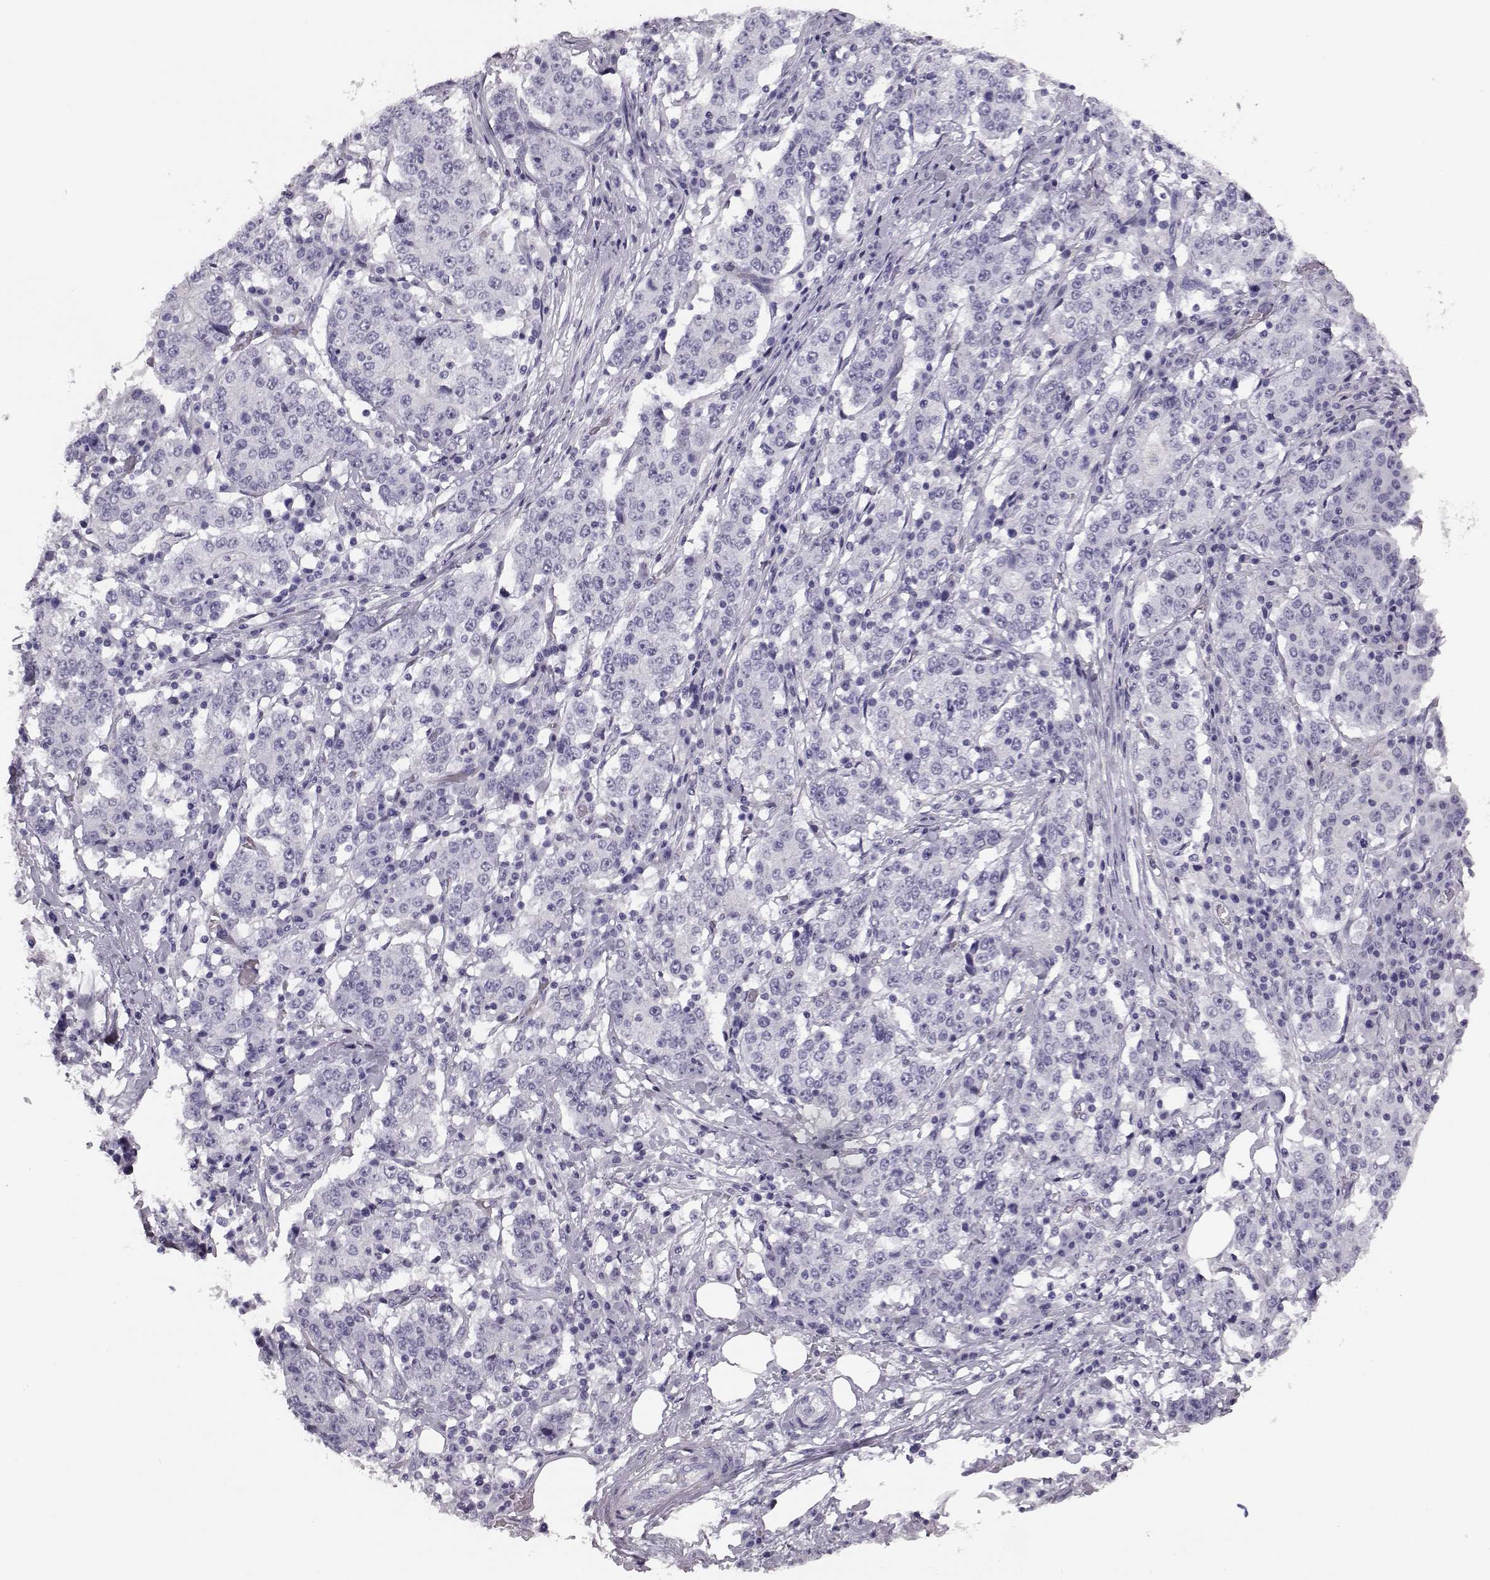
{"staining": {"intensity": "negative", "quantity": "none", "location": "none"}, "tissue": "stomach cancer", "cell_type": "Tumor cells", "image_type": "cancer", "snomed": [{"axis": "morphology", "description": "Adenocarcinoma, NOS"}, {"axis": "topography", "description": "Stomach"}], "caption": "High magnification brightfield microscopy of adenocarcinoma (stomach) stained with DAB (3,3'-diaminobenzidine) (brown) and counterstained with hematoxylin (blue): tumor cells show no significant positivity.", "gene": "BFSP2", "patient": {"sex": "male", "age": 59}}